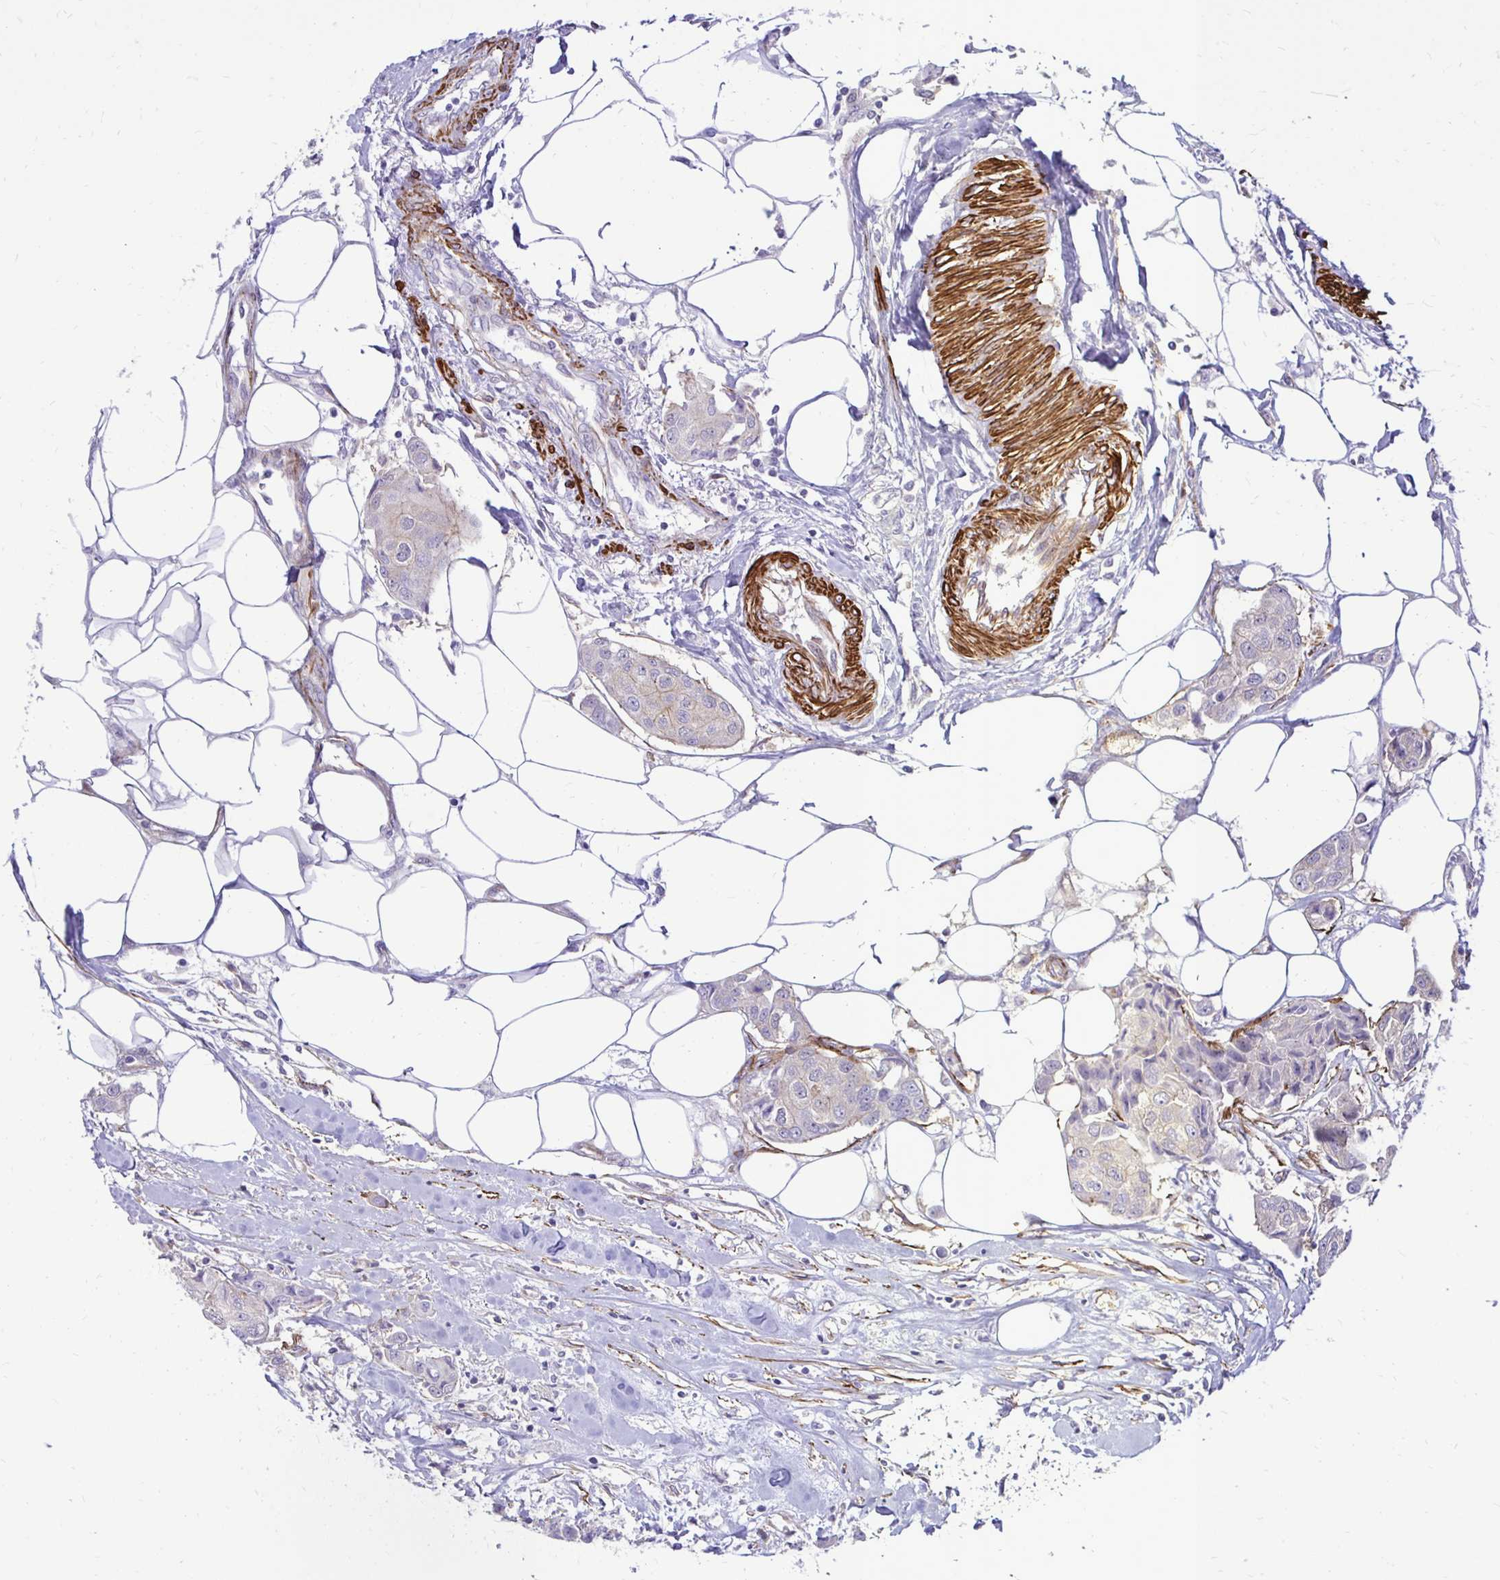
{"staining": {"intensity": "weak", "quantity": "<25%", "location": "cytoplasmic/membranous"}, "tissue": "breast cancer", "cell_type": "Tumor cells", "image_type": "cancer", "snomed": [{"axis": "morphology", "description": "Duct carcinoma"}, {"axis": "topography", "description": "Breast"}, {"axis": "topography", "description": "Lymph node"}], "caption": "This photomicrograph is of intraductal carcinoma (breast) stained with immunohistochemistry (IHC) to label a protein in brown with the nuclei are counter-stained blue. There is no positivity in tumor cells.", "gene": "CTPS1", "patient": {"sex": "female", "age": 80}}